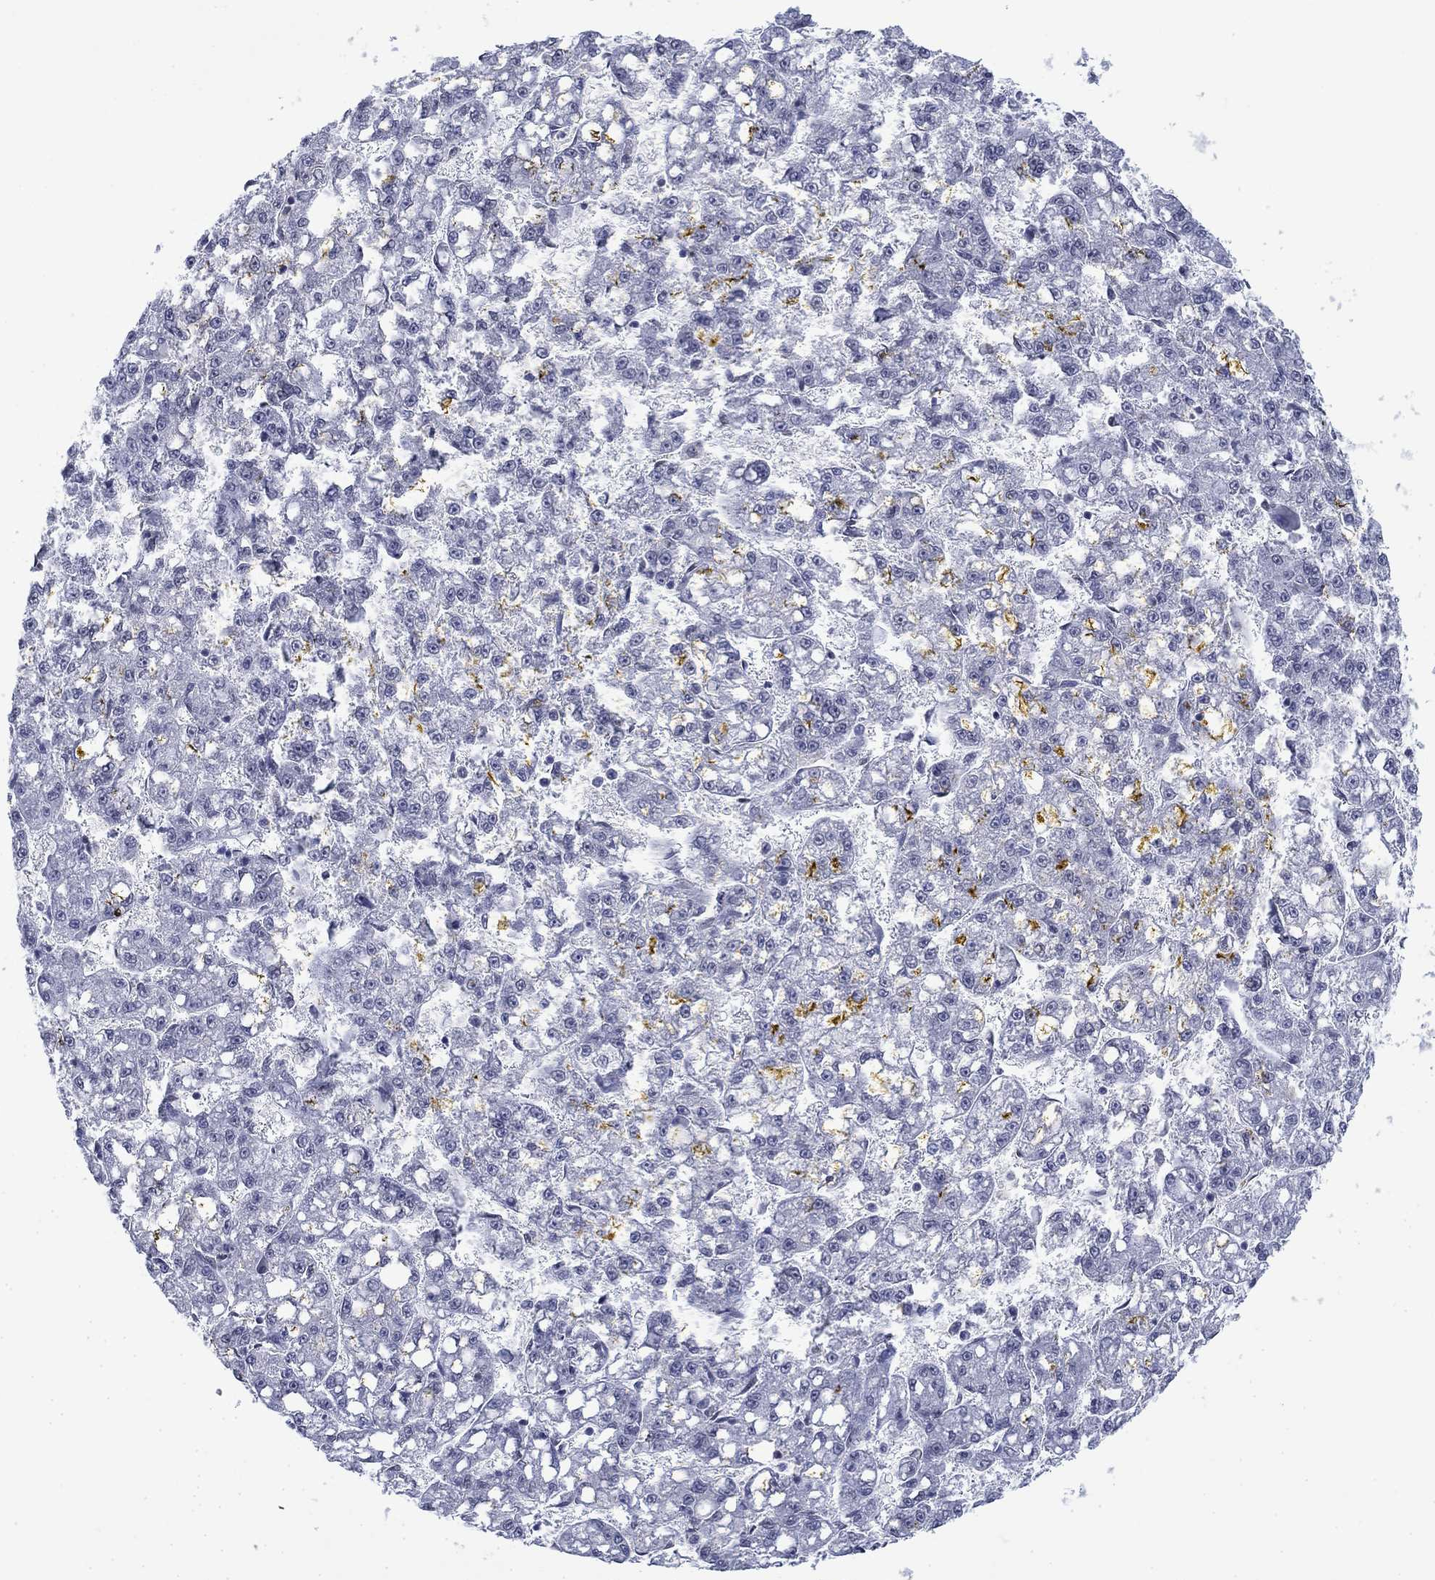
{"staining": {"intensity": "negative", "quantity": "none", "location": "none"}, "tissue": "liver cancer", "cell_type": "Tumor cells", "image_type": "cancer", "snomed": [{"axis": "morphology", "description": "Carcinoma, Hepatocellular, NOS"}, {"axis": "topography", "description": "Liver"}], "caption": "Tumor cells are negative for brown protein staining in liver cancer (hepatocellular carcinoma).", "gene": "TOR1AIP1", "patient": {"sex": "female", "age": 65}}